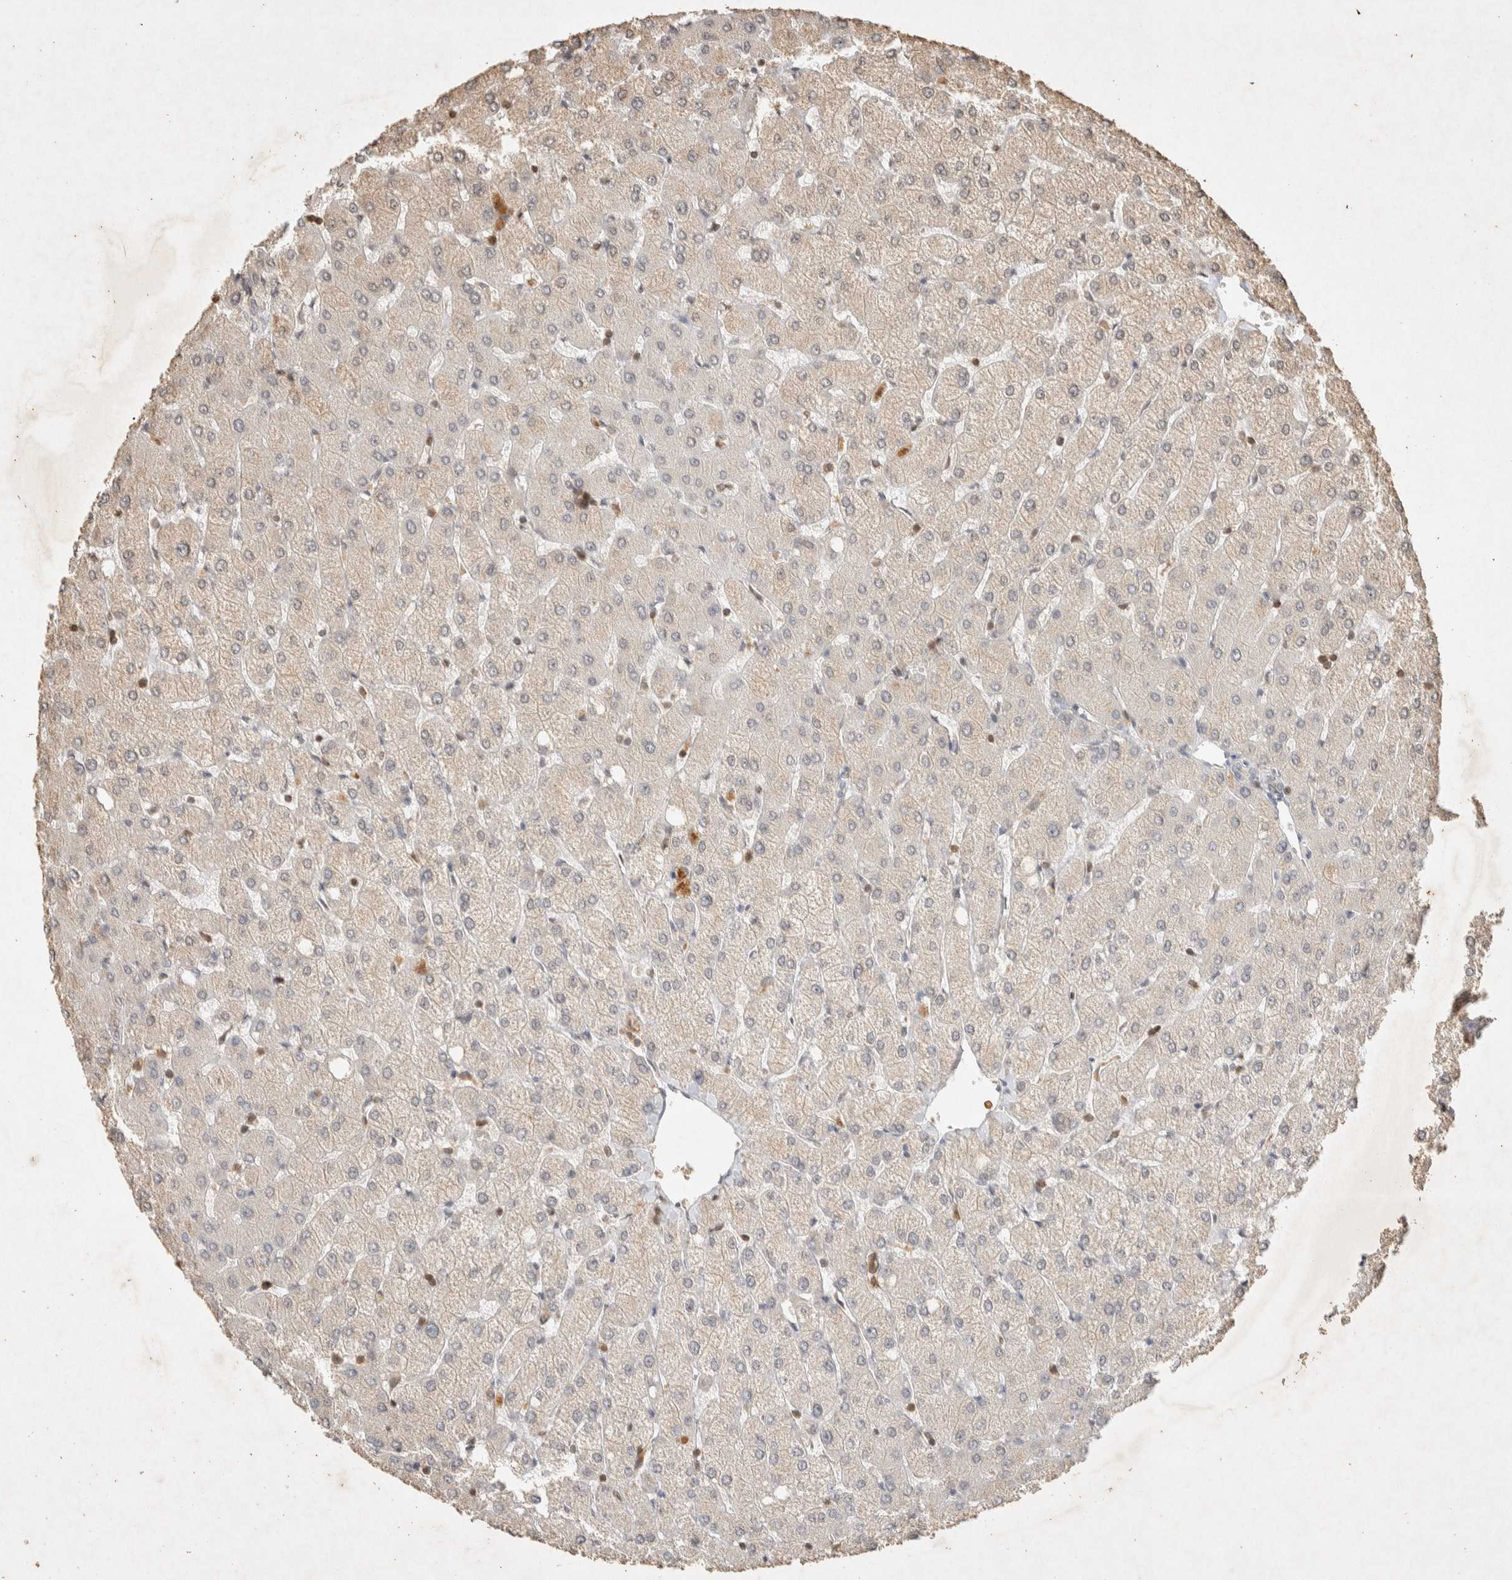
{"staining": {"intensity": "negative", "quantity": "none", "location": "none"}, "tissue": "liver", "cell_type": "Cholangiocytes", "image_type": "normal", "snomed": [{"axis": "morphology", "description": "Normal tissue, NOS"}, {"axis": "topography", "description": "Liver"}], "caption": "Human liver stained for a protein using IHC shows no expression in cholangiocytes.", "gene": "RAC2", "patient": {"sex": "female", "age": 54}}